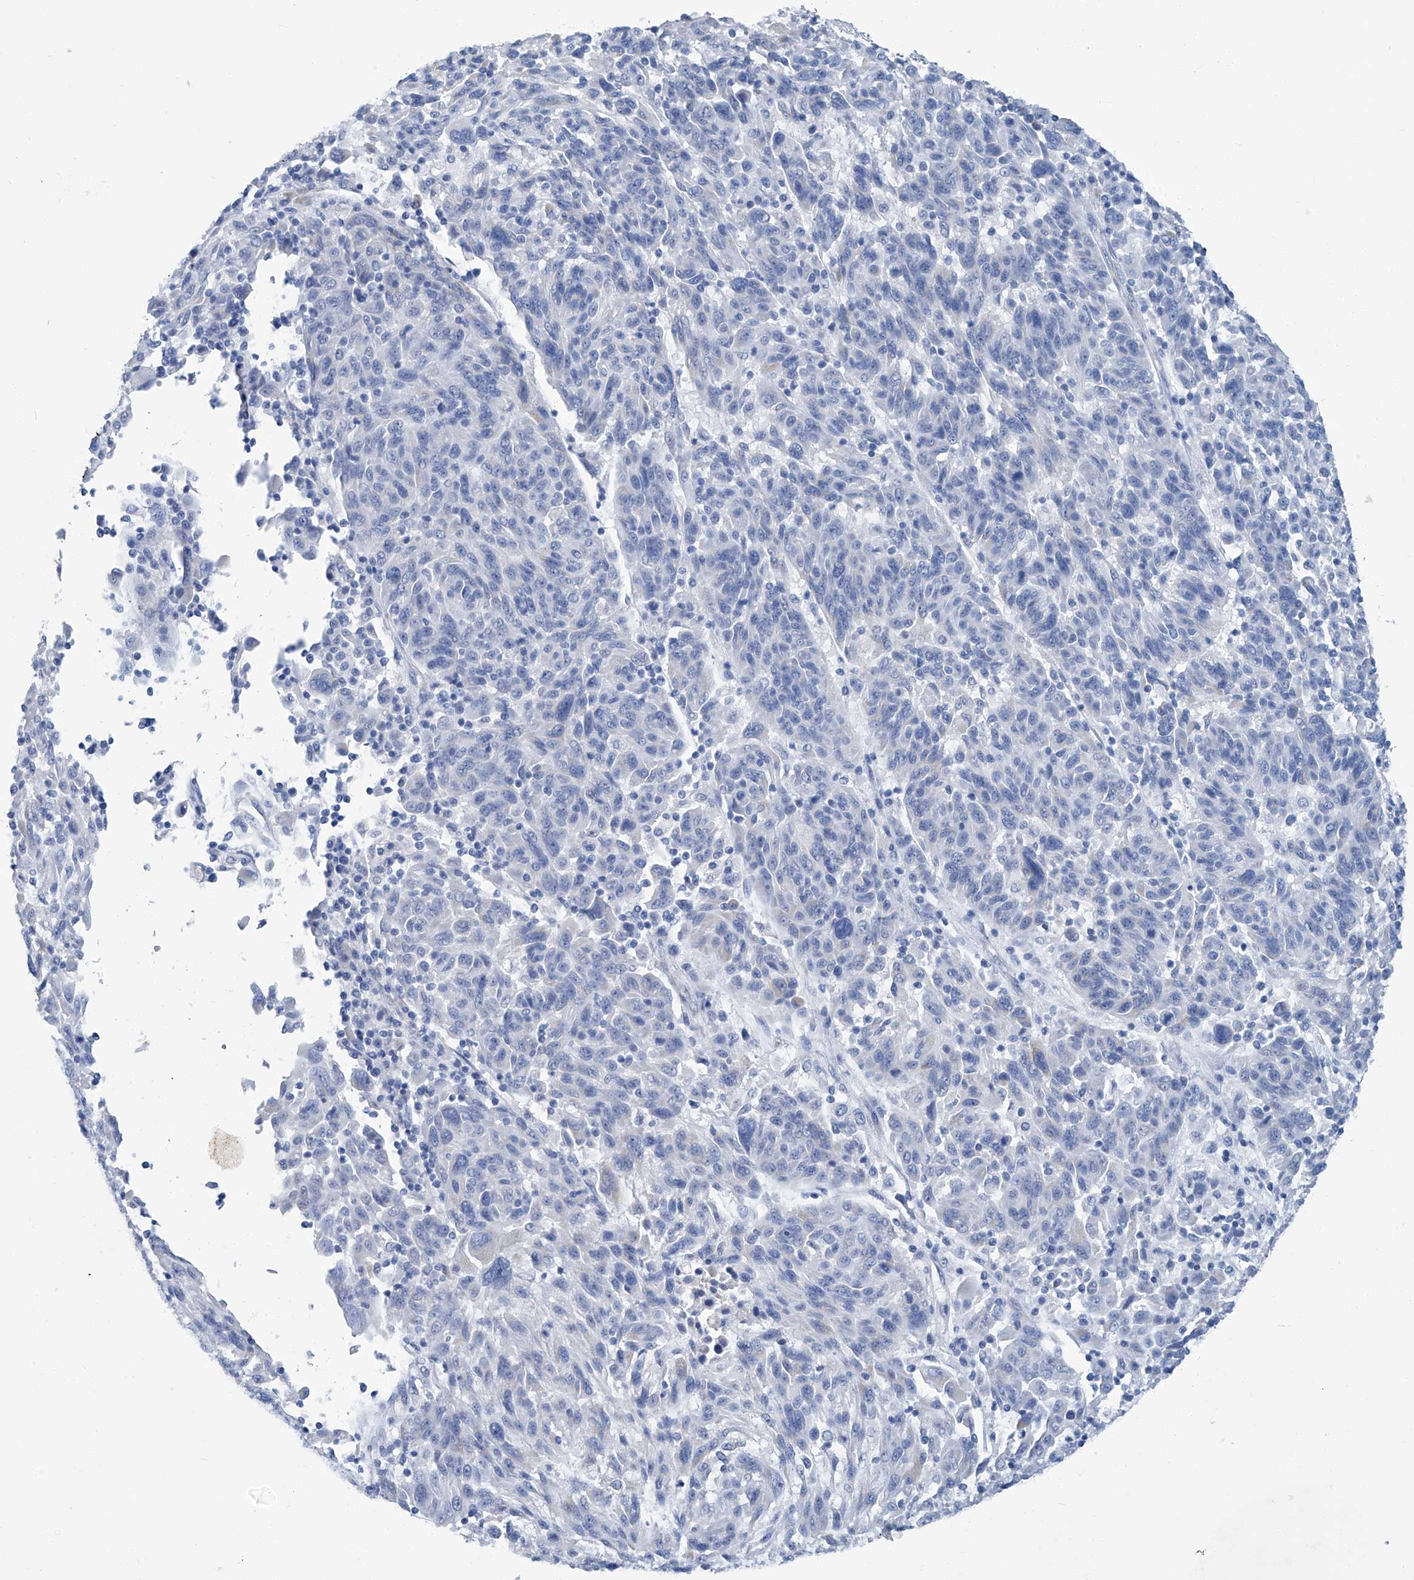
{"staining": {"intensity": "negative", "quantity": "none", "location": "none"}, "tissue": "melanoma", "cell_type": "Tumor cells", "image_type": "cancer", "snomed": [{"axis": "morphology", "description": "Malignant melanoma, NOS"}, {"axis": "topography", "description": "Skin"}], "caption": "Malignant melanoma was stained to show a protein in brown. There is no significant expression in tumor cells.", "gene": "PFKL", "patient": {"sex": "male", "age": 53}}